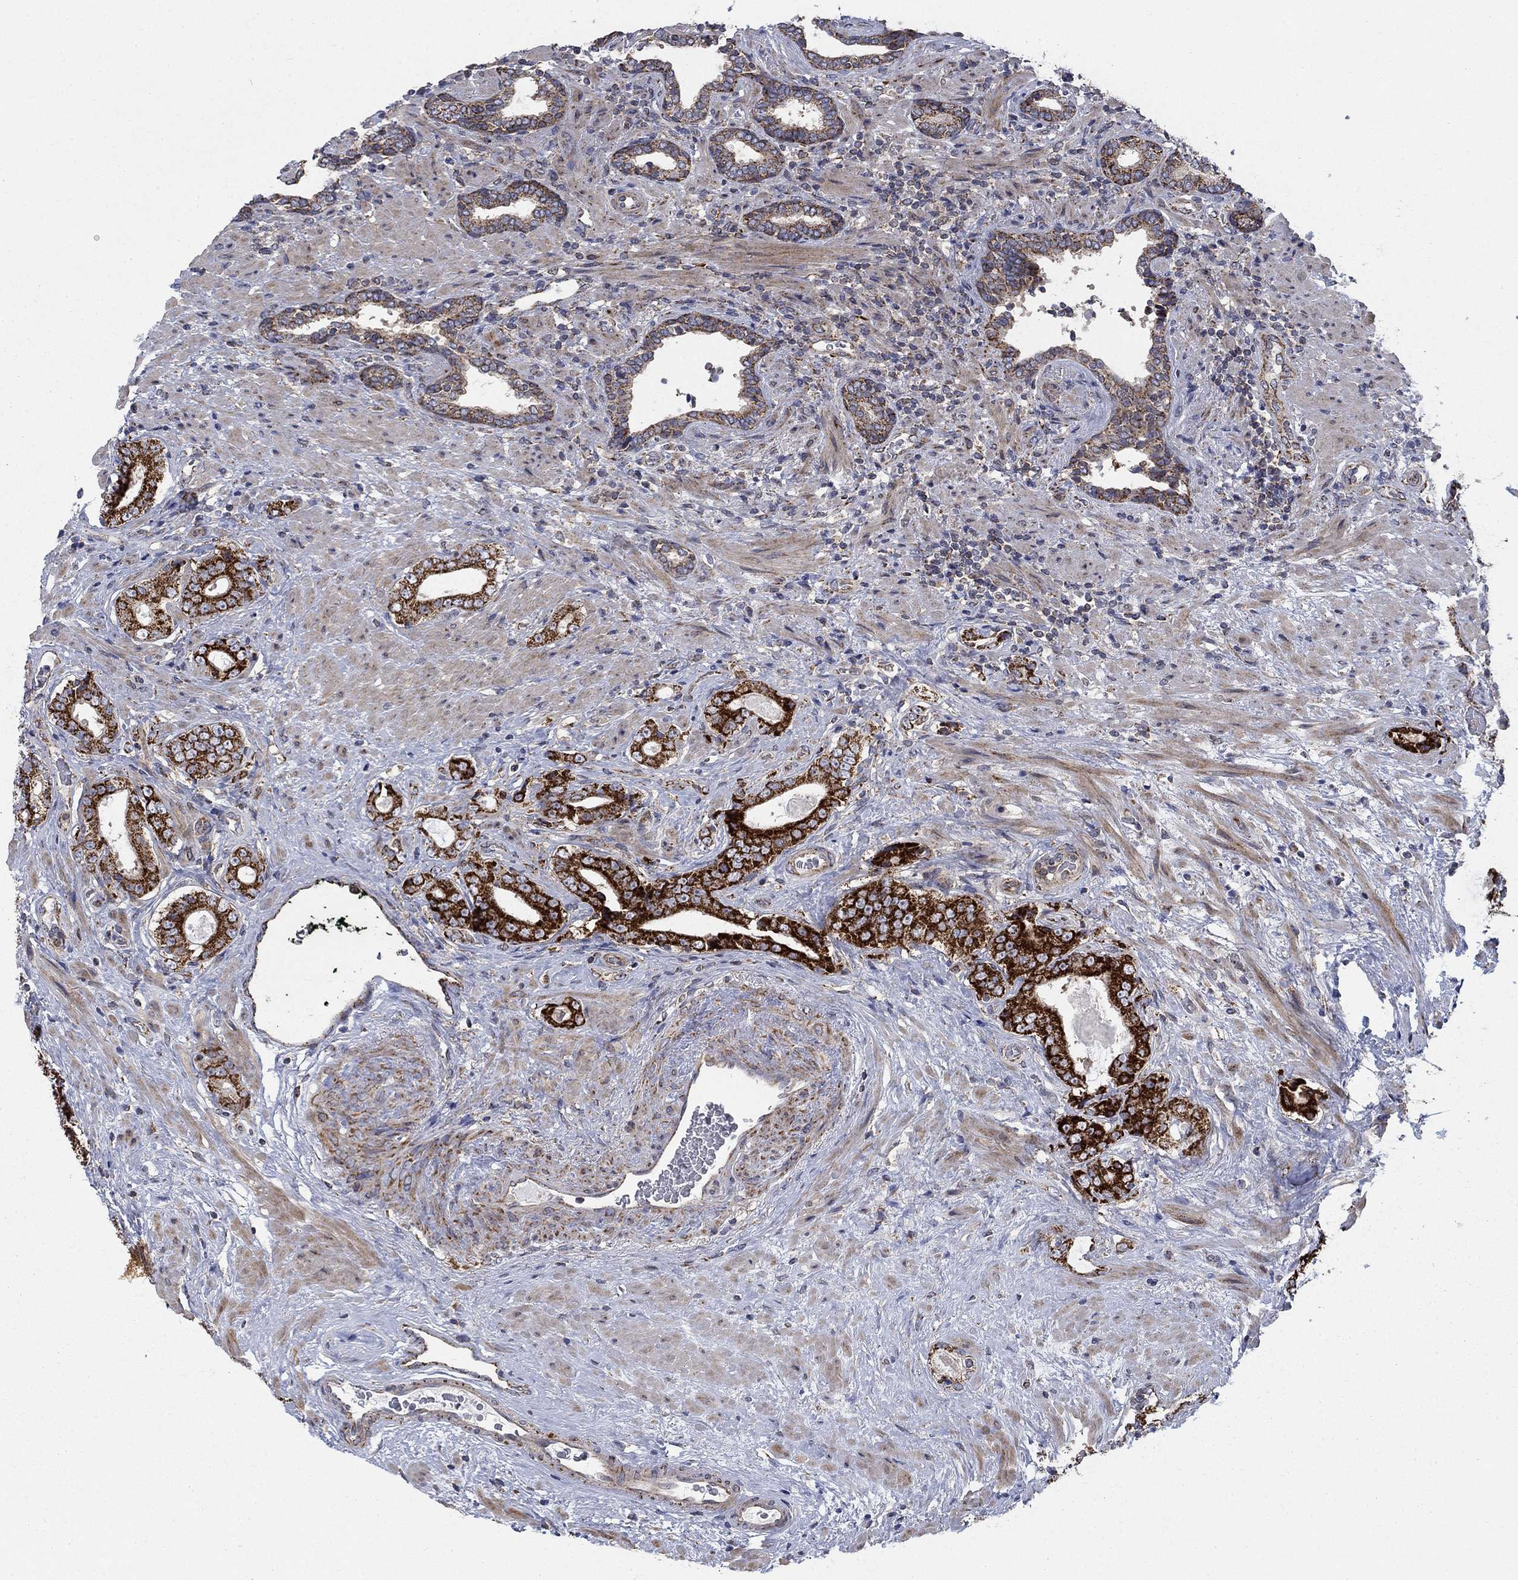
{"staining": {"intensity": "strong", "quantity": "25%-75%", "location": "cytoplasmic/membranous"}, "tissue": "prostate cancer", "cell_type": "Tumor cells", "image_type": "cancer", "snomed": [{"axis": "morphology", "description": "Adenocarcinoma, Low grade"}, {"axis": "topography", "description": "Prostate and seminal vesicle, NOS"}], "caption": "High-power microscopy captured an IHC histopathology image of prostate cancer (low-grade adenocarcinoma), revealing strong cytoplasmic/membranous staining in approximately 25%-75% of tumor cells. The staining is performed using DAB (3,3'-diaminobenzidine) brown chromogen to label protein expression. The nuclei are counter-stained blue using hematoxylin.", "gene": "NME7", "patient": {"sex": "male", "age": 61}}